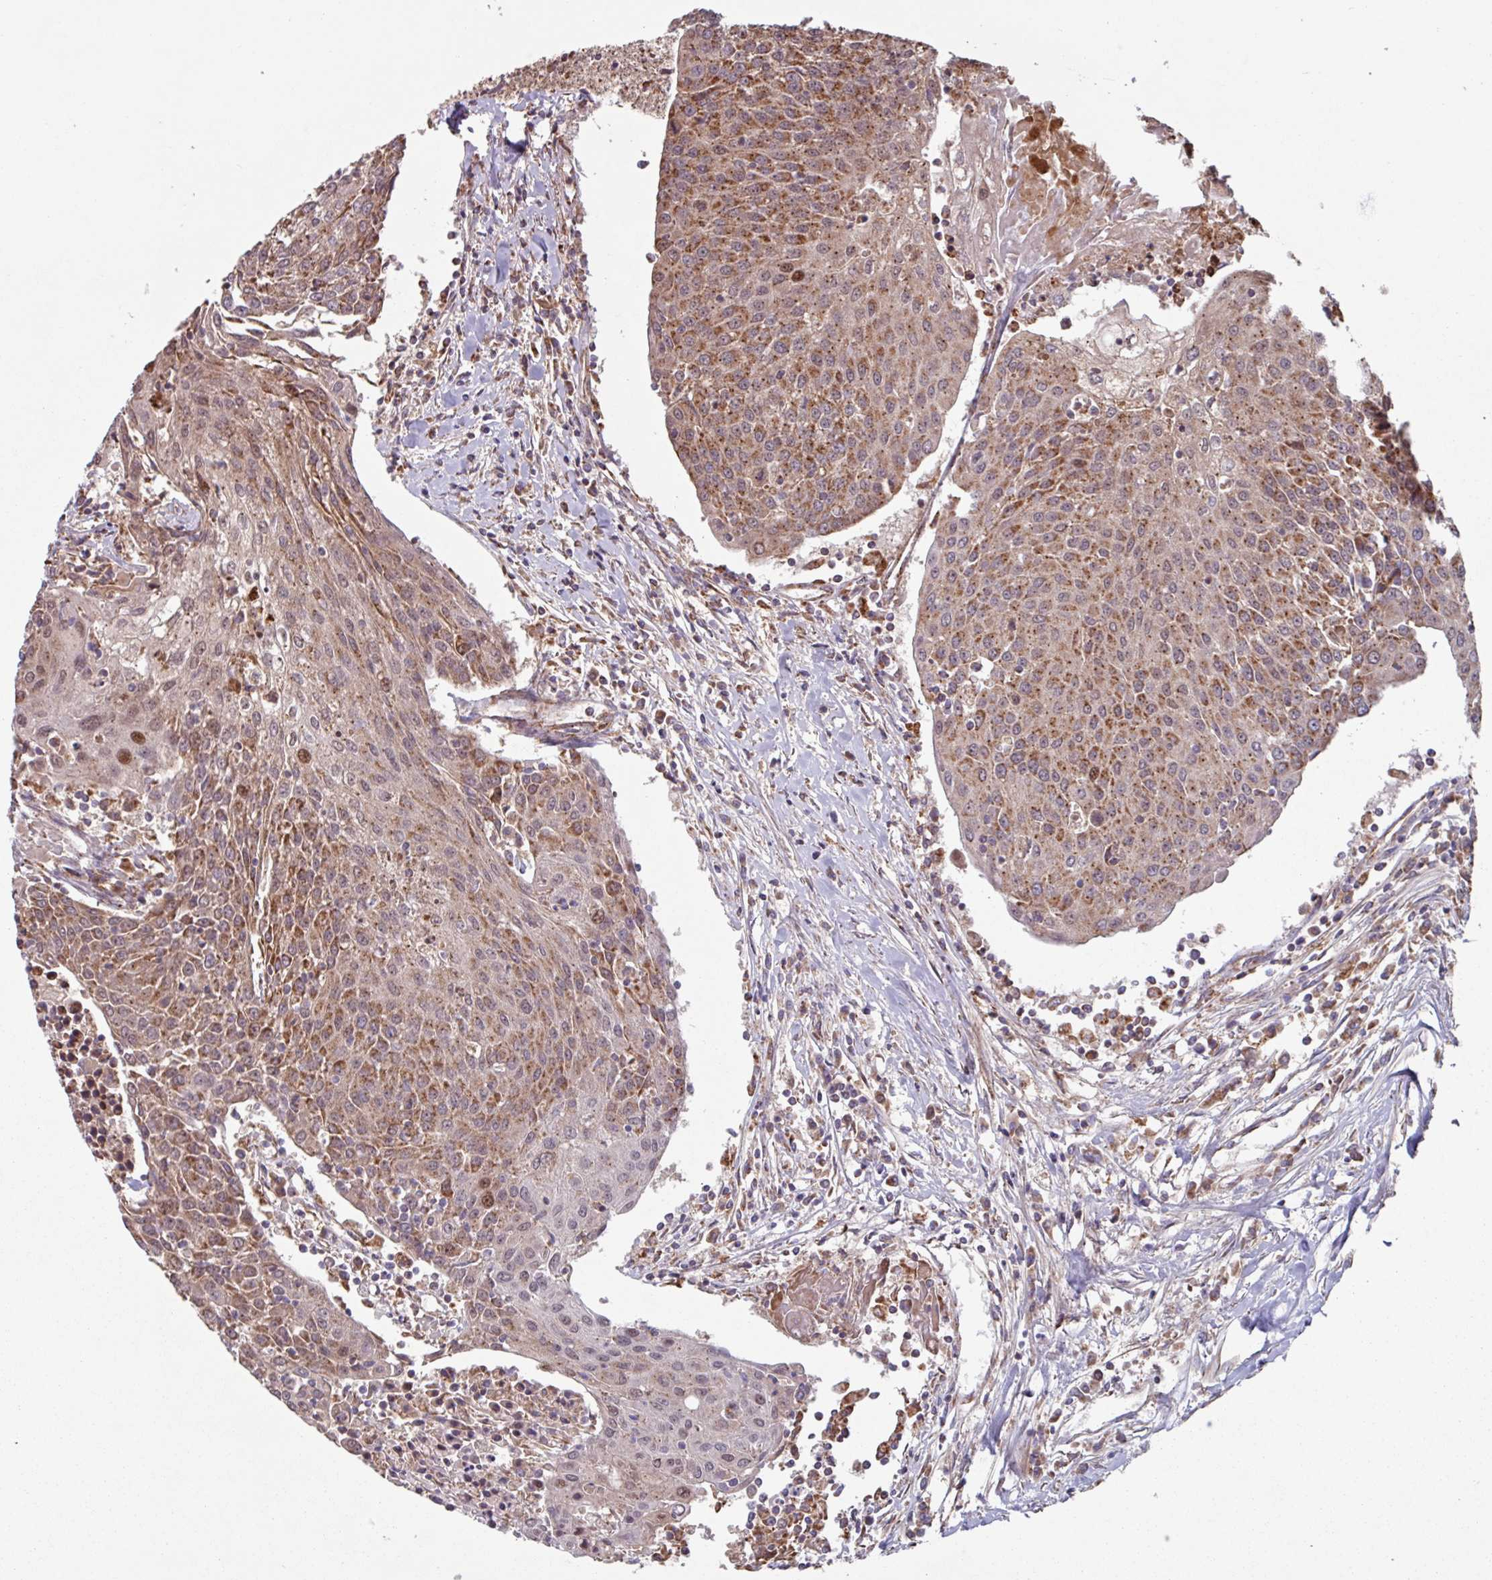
{"staining": {"intensity": "moderate", "quantity": ">75%", "location": "cytoplasmic/membranous"}, "tissue": "urothelial cancer", "cell_type": "Tumor cells", "image_type": "cancer", "snomed": [{"axis": "morphology", "description": "Urothelial carcinoma, High grade"}, {"axis": "topography", "description": "Urinary bladder"}], "caption": "Urothelial carcinoma (high-grade) stained for a protein demonstrates moderate cytoplasmic/membranous positivity in tumor cells.", "gene": "COX7C", "patient": {"sex": "female", "age": 85}}